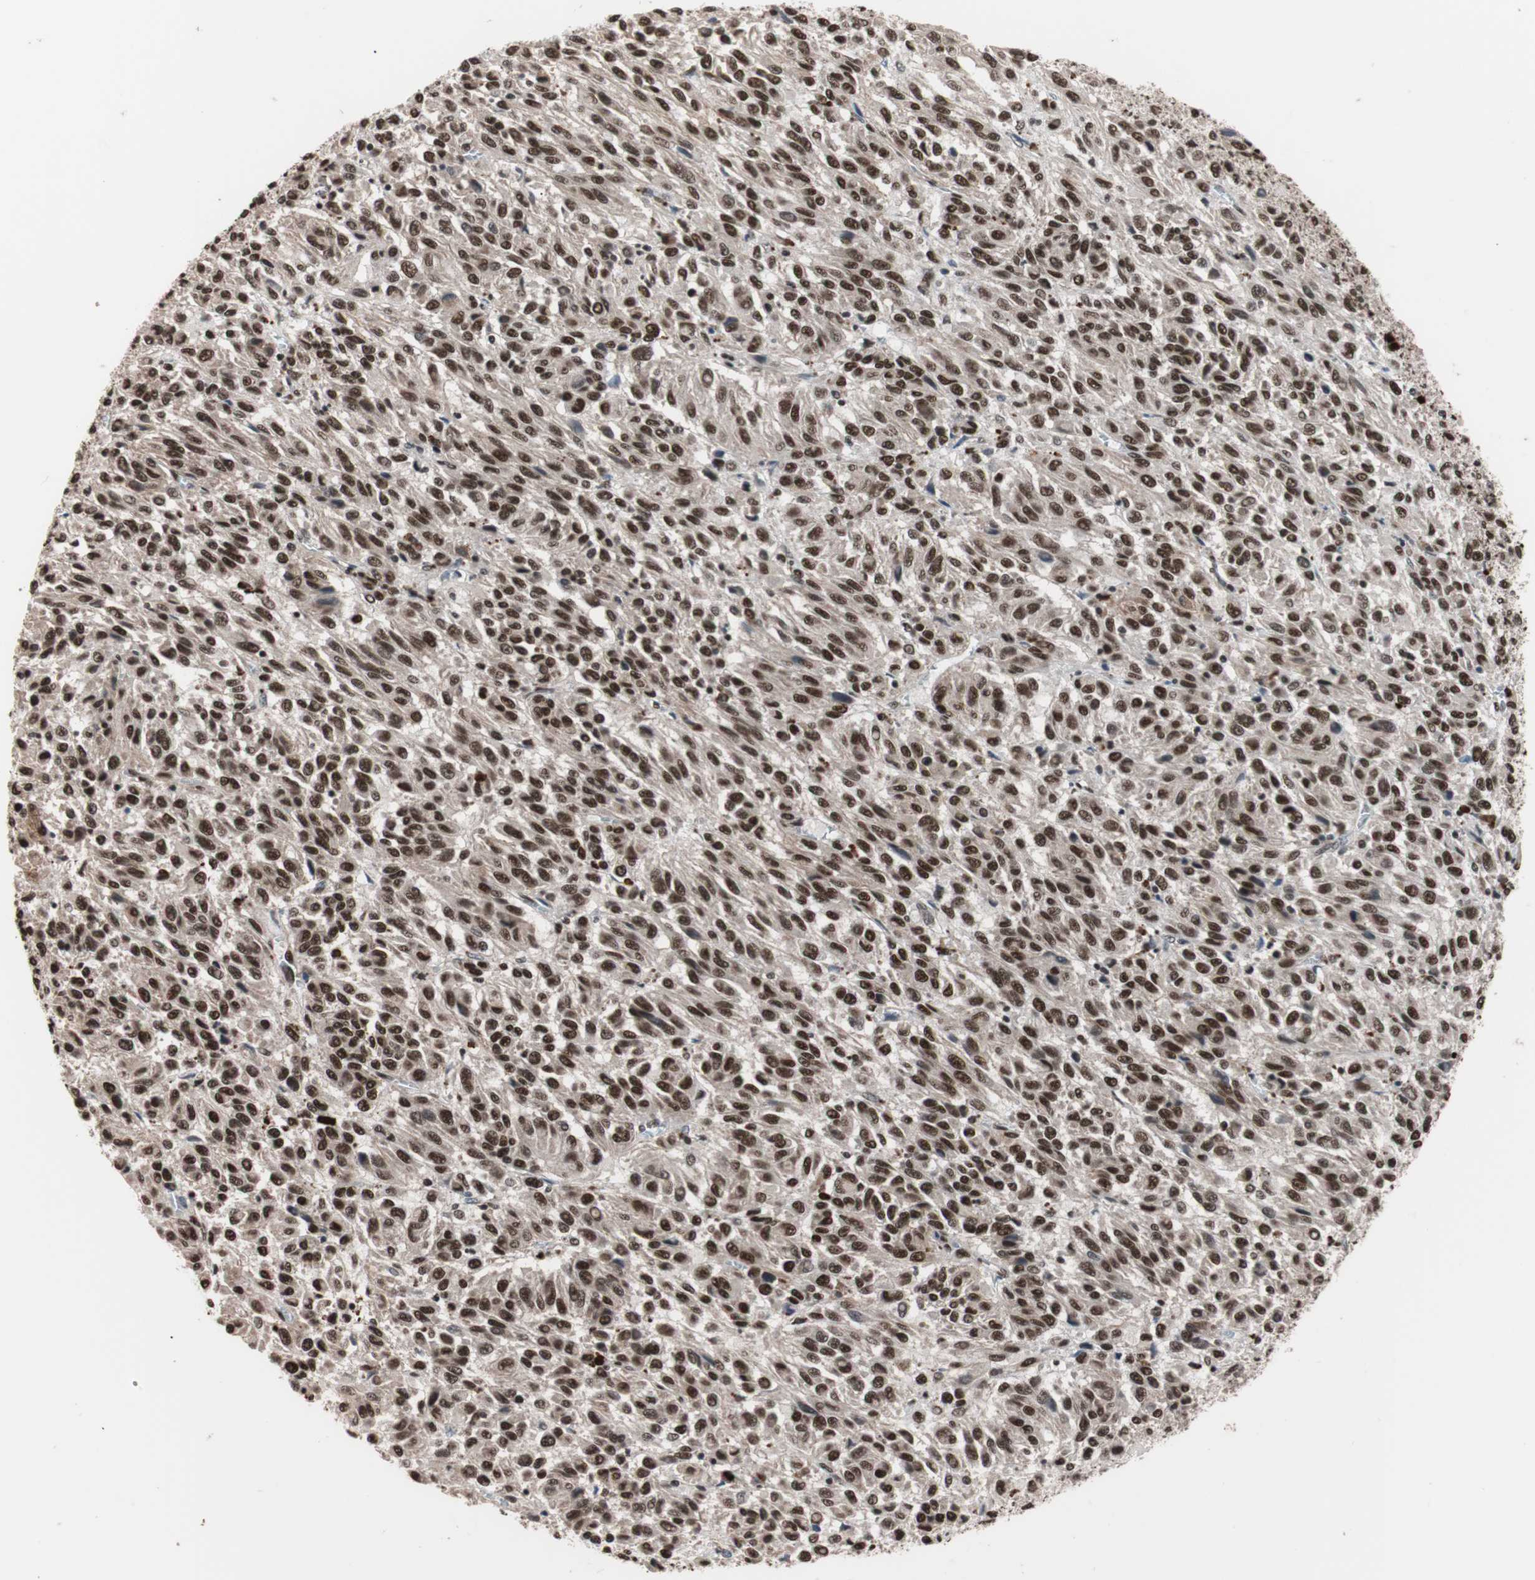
{"staining": {"intensity": "strong", "quantity": ">75%", "location": "nuclear"}, "tissue": "melanoma", "cell_type": "Tumor cells", "image_type": "cancer", "snomed": [{"axis": "morphology", "description": "Malignant melanoma, Metastatic site"}, {"axis": "topography", "description": "Lung"}], "caption": "Immunohistochemistry (IHC) (DAB (3,3'-diaminobenzidine)) staining of human malignant melanoma (metastatic site) exhibits strong nuclear protein staining in about >75% of tumor cells.", "gene": "CHAMP1", "patient": {"sex": "male", "age": 64}}